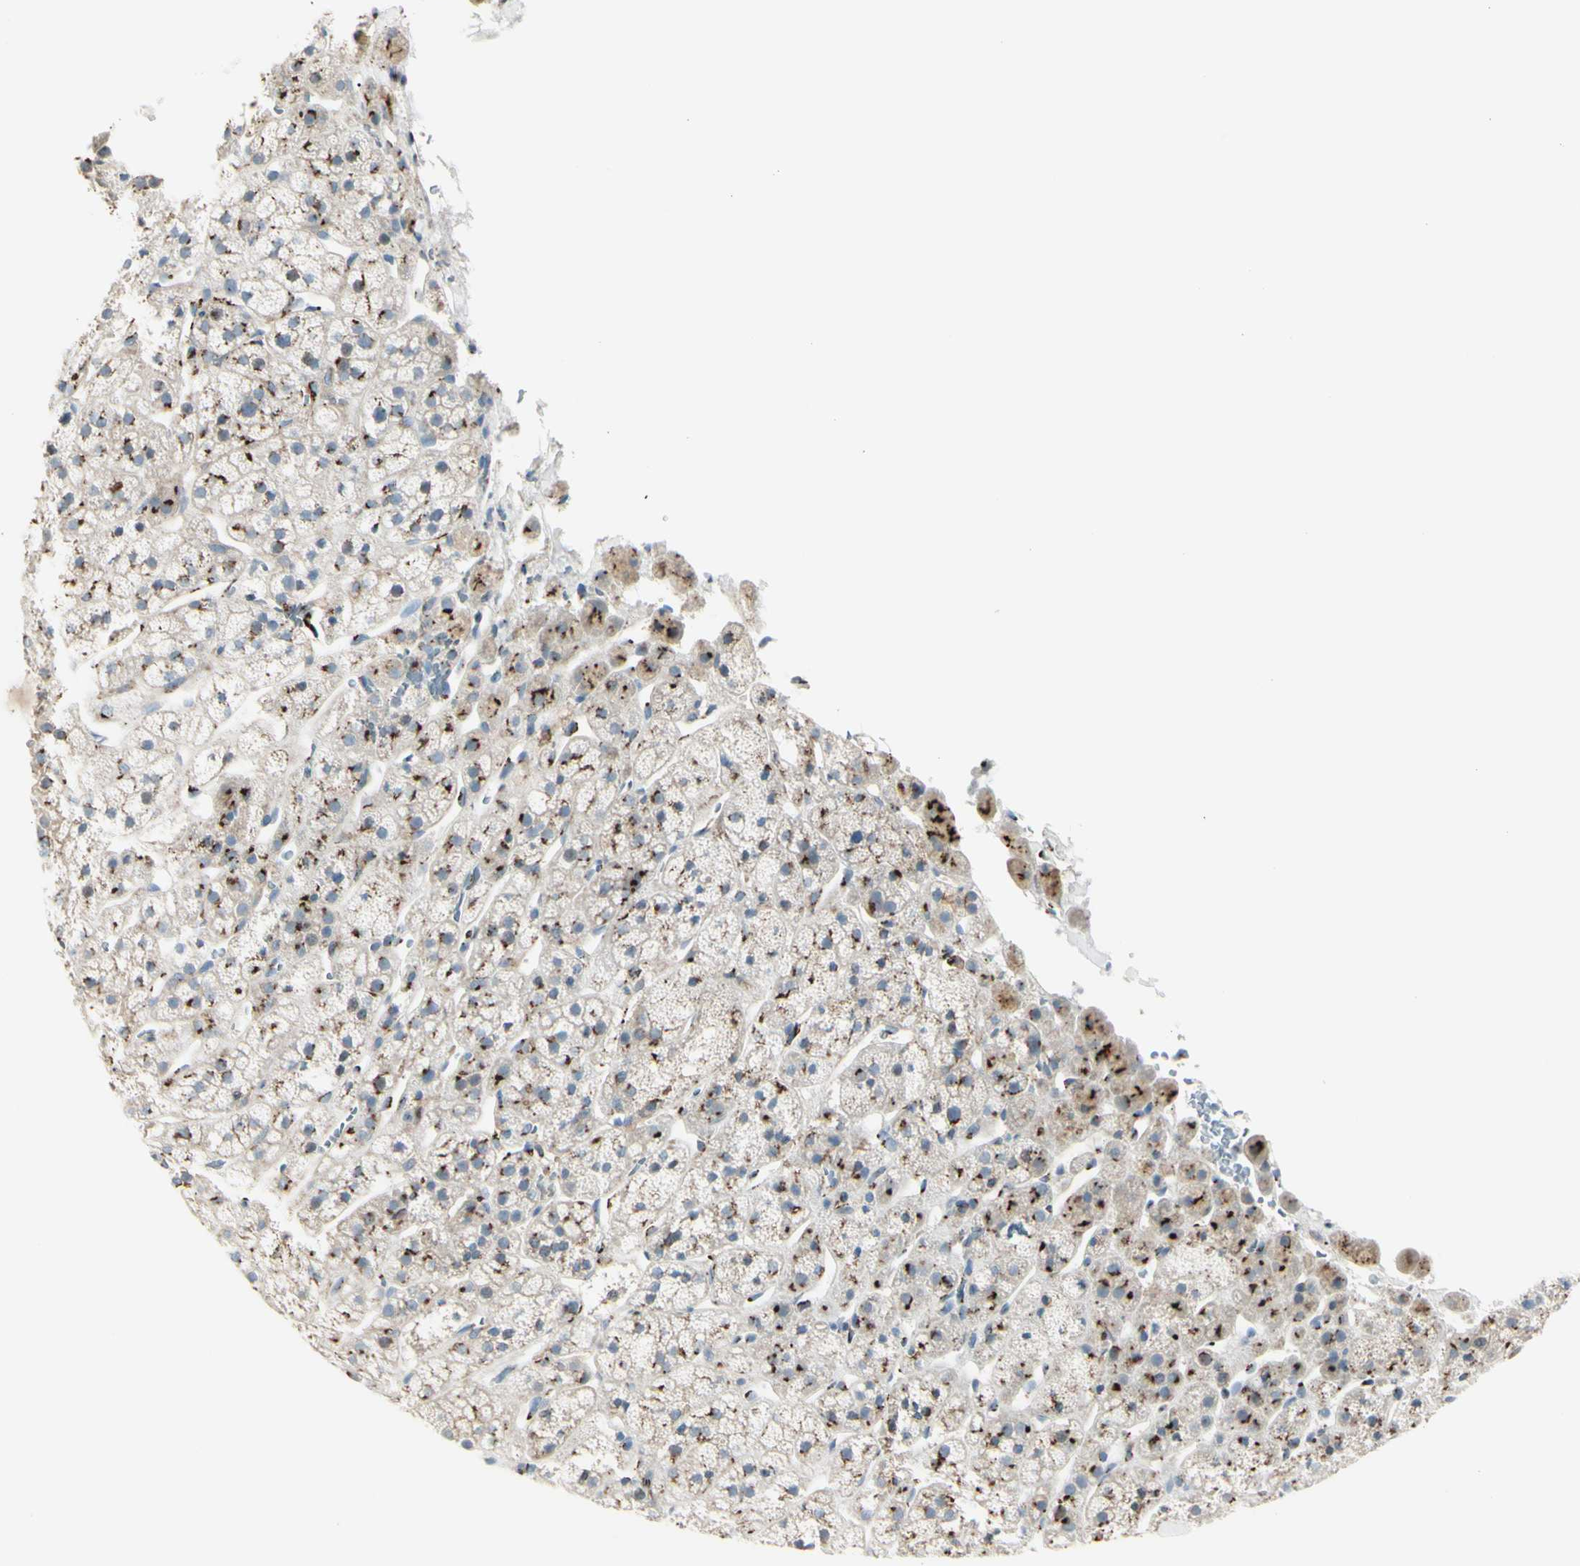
{"staining": {"intensity": "strong", "quantity": ">75%", "location": "cytoplasmic/membranous"}, "tissue": "adrenal gland", "cell_type": "Glandular cells", "image_type": "normal", "snomed": [{"axis": "morphology", "description": "Normal tissue, NOS"}, {"axis": "topography", "description": "Adrenal gland"}], "caption": "A histopathology image of adrenal gland stained for a protein shows strong cytoplasmic/membranous brown staining in glandular cells. The protein of interest is shown in brown color, while the nuclei are stained blue.", "gene": "B4GALT1", "patient": {"sex": "male", "age": 56}}